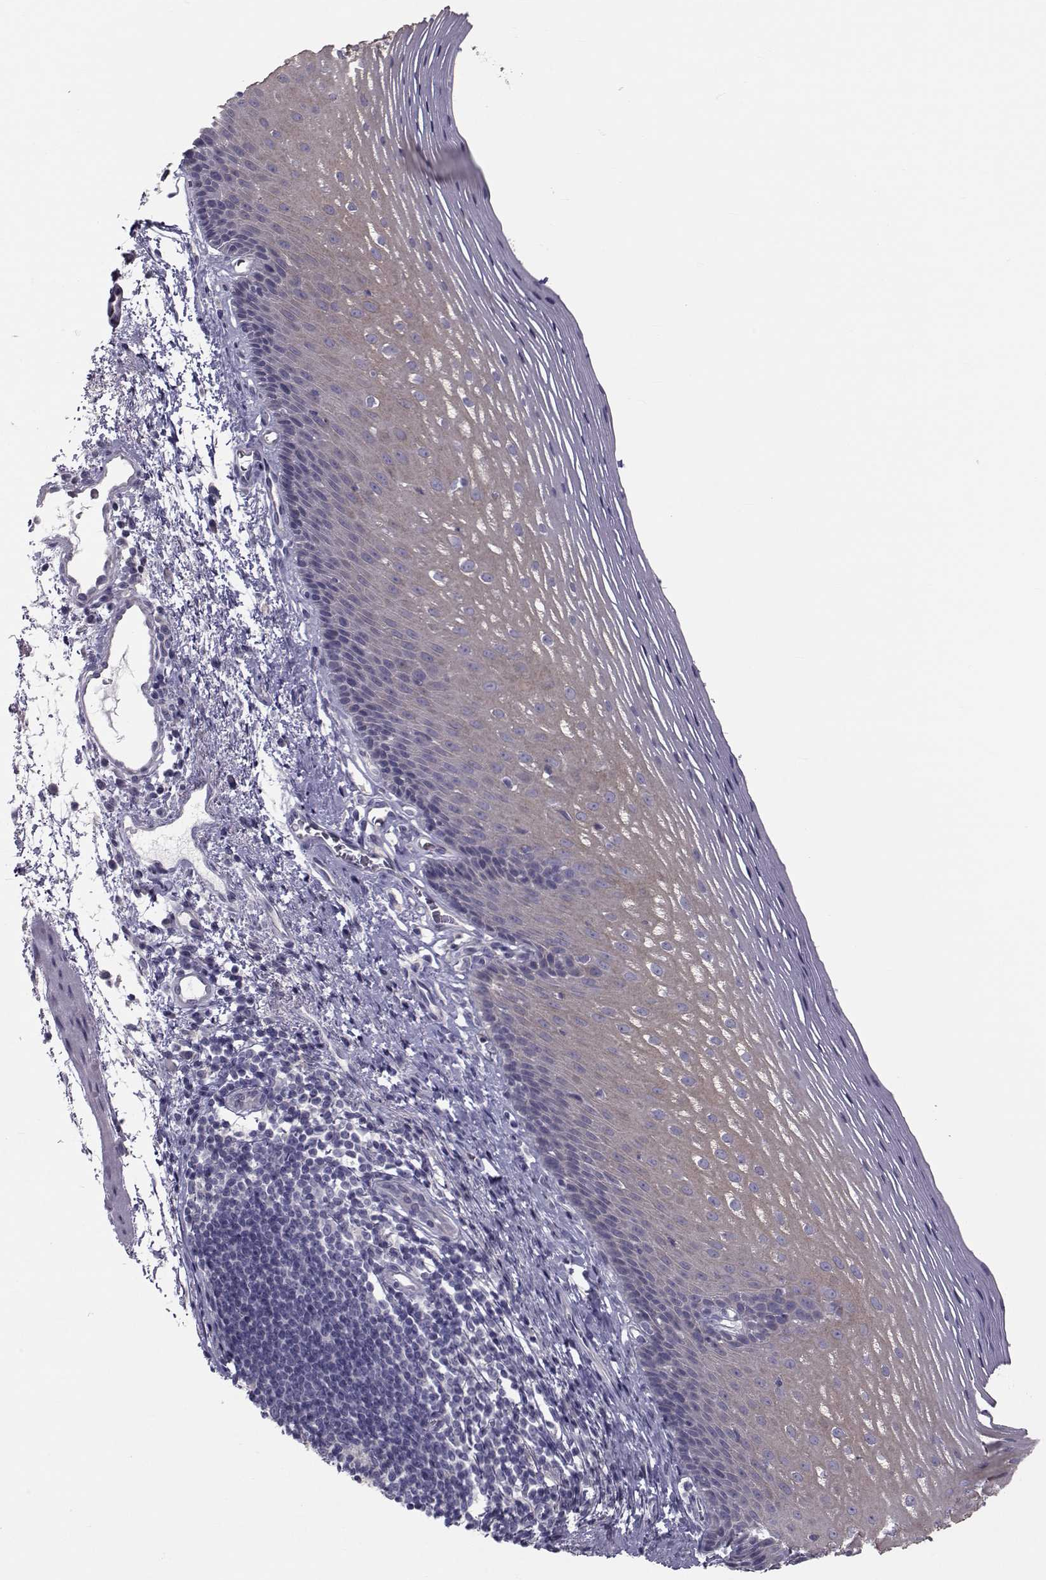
{"staining": {"intensity": "weak", "quantity": ">75%", "location": "cytoplasmic/membranous"}, "tissue": "esophagus", "cell_type": "Squamous epithelial cells", "image_type": "normal", "snomed": [{"axis": "morphology", "description": "Normal tissue, NOS"}, {"axis": "topography", "description": "Esophagus"}], "caption": "Esophagus stained for a protein (brown) reveals weak cytoplasmic/membranous positive staining in about >75% of squamous epithelial cells.", "gene": "GARIN3", "patient": {"sex": "male", "age": 76}}